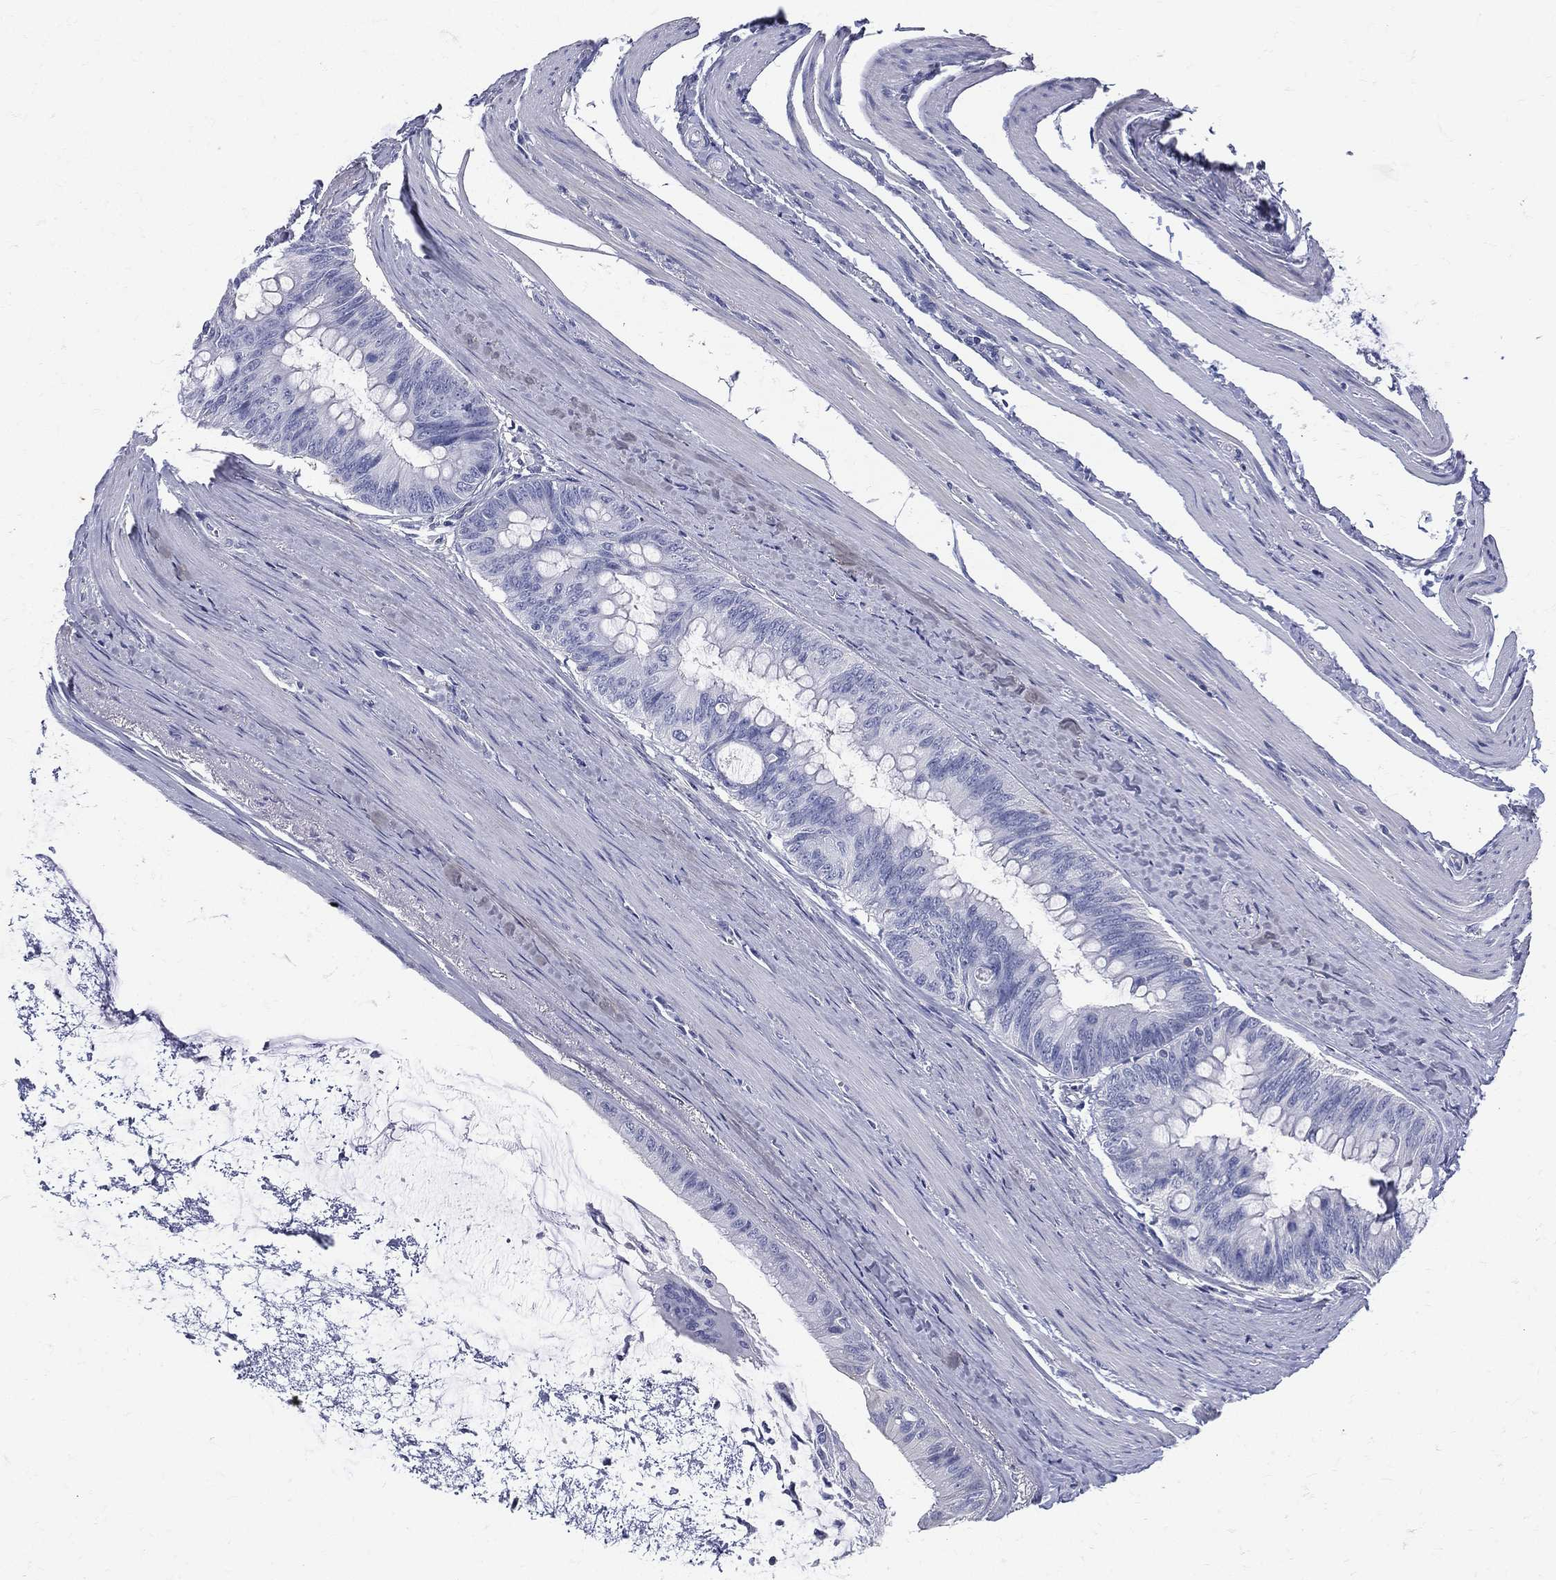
{"staining": {"intensity": "negative", "quantity": "none", "location": "none"}, "tissue": "colorectal cancer", "cell_type": "Tumor cells", "image_type": "cancer", "snomed": [{"axis": "morphology", "description": "Normal tissue, NOS"}, {"axis": "morphology", "description": "Adenocarcinoma, NOS"}, {"axis": "topography", "description": "Colon"}], "caption": "DAB immunohistochemical staining of human colorectal cancer displays no significant staining in tumor cells. (IHC, brightfield microscopy, high magnification).", "gene": "ETNPPL", "patient": {"sex": "male", "age": 65}}